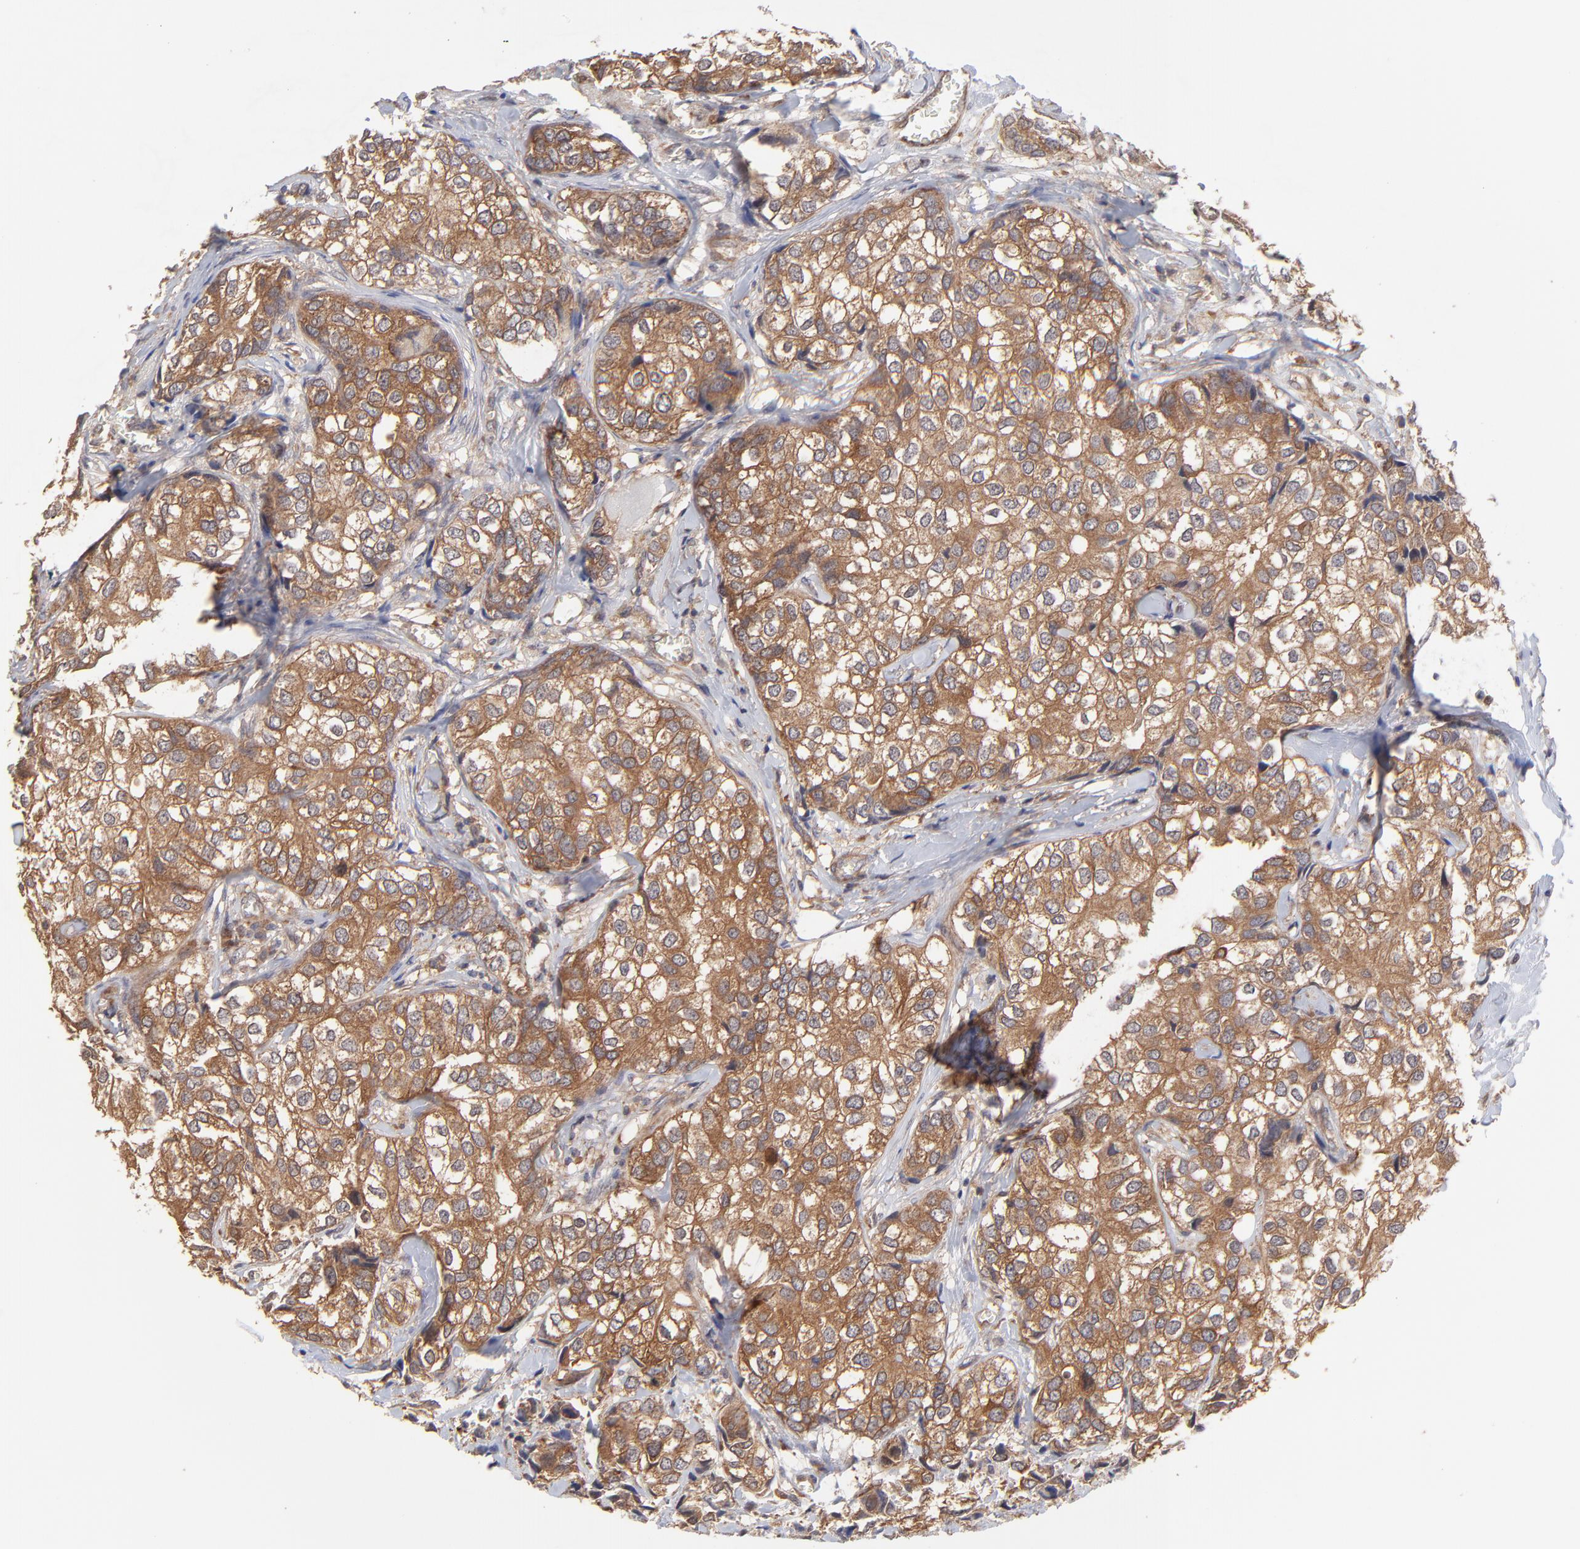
{"staining": {"intensity": "moderate", "quantity": ">75%", "location": "cytoplasmic/membranous"}, "tissue": "breast cancer", "cell_type": "Tumor cells", "image_type": "cancer", "snomed": [{"axis": "morphology", "description": "Duct carcinoma"}, {"axis": "topography", "description": "Breast"}], "caption": "Infiltrating ductal carcinoma (breast) stained for a protein (brown) exhibits moderate cytoplasmic/membranous positive staining in approximately >75% of tumor cells.", "gene": "GART", "patient": {"sex": "female", "age": 68}}